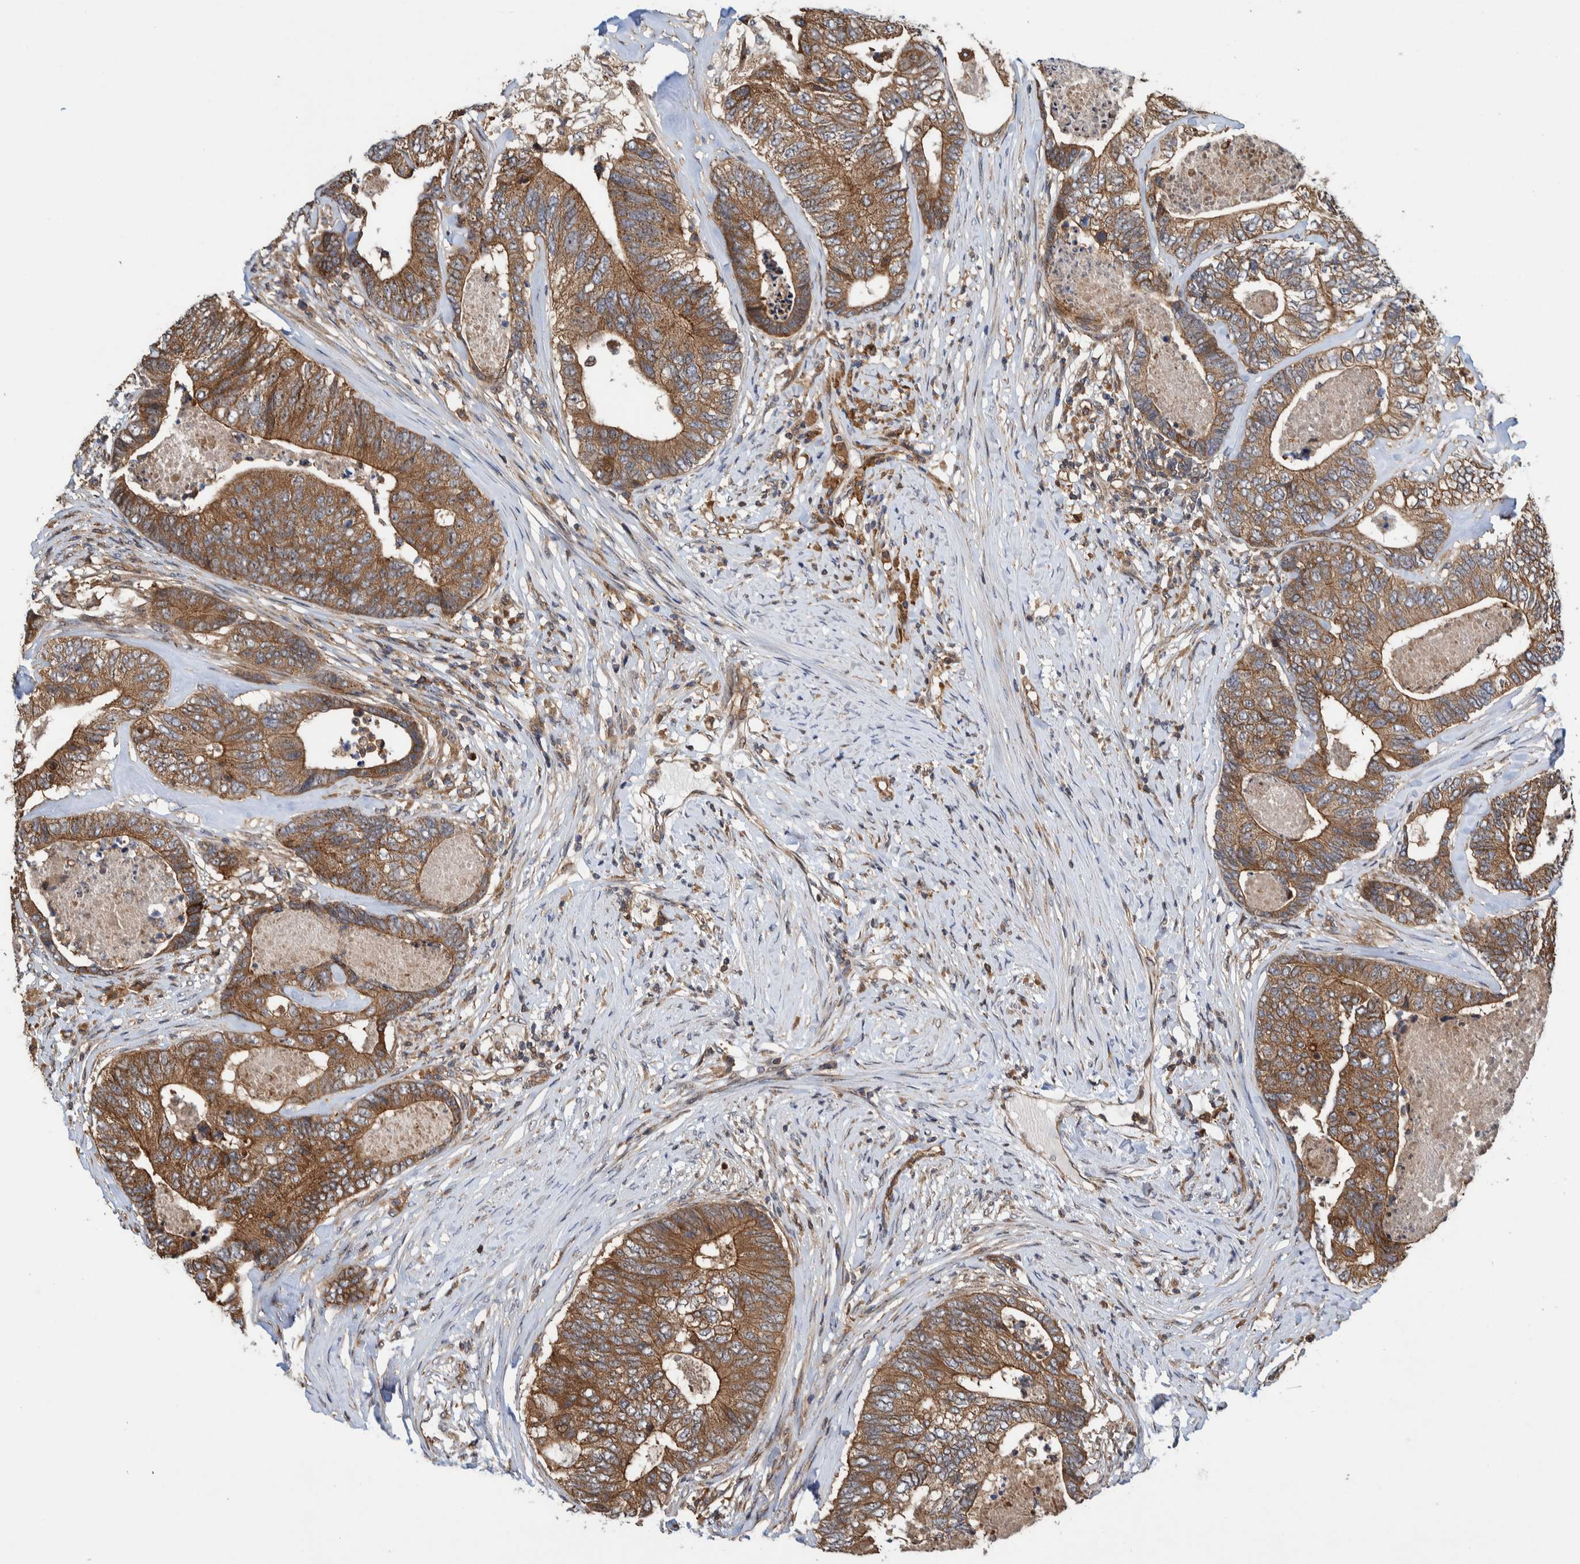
{"staining": {"intensity": "moderate", "quantity": ">75%", "location": "cytoplasmic/membranous"}, "tissue": "colorectal cancer", "cell_type": "Tumor cells", "image_type": "cancer", "snomed": [{"axis": "morphology", "description": "Adenocarcinoma, NOS"}, {"axis": "topography", "description": "Colon"}], "caption": "Colorectal adenocarcinoma stained with immunohistochemistry (IHC) shows moderate cytoplasmic/membranous expression in about >75% of tumor cells. (DAB IHC, brown staining for protein, blue staining for nuclei).", "gene": "CCDC57", "patient": {"sex": "female", "age": 67}}